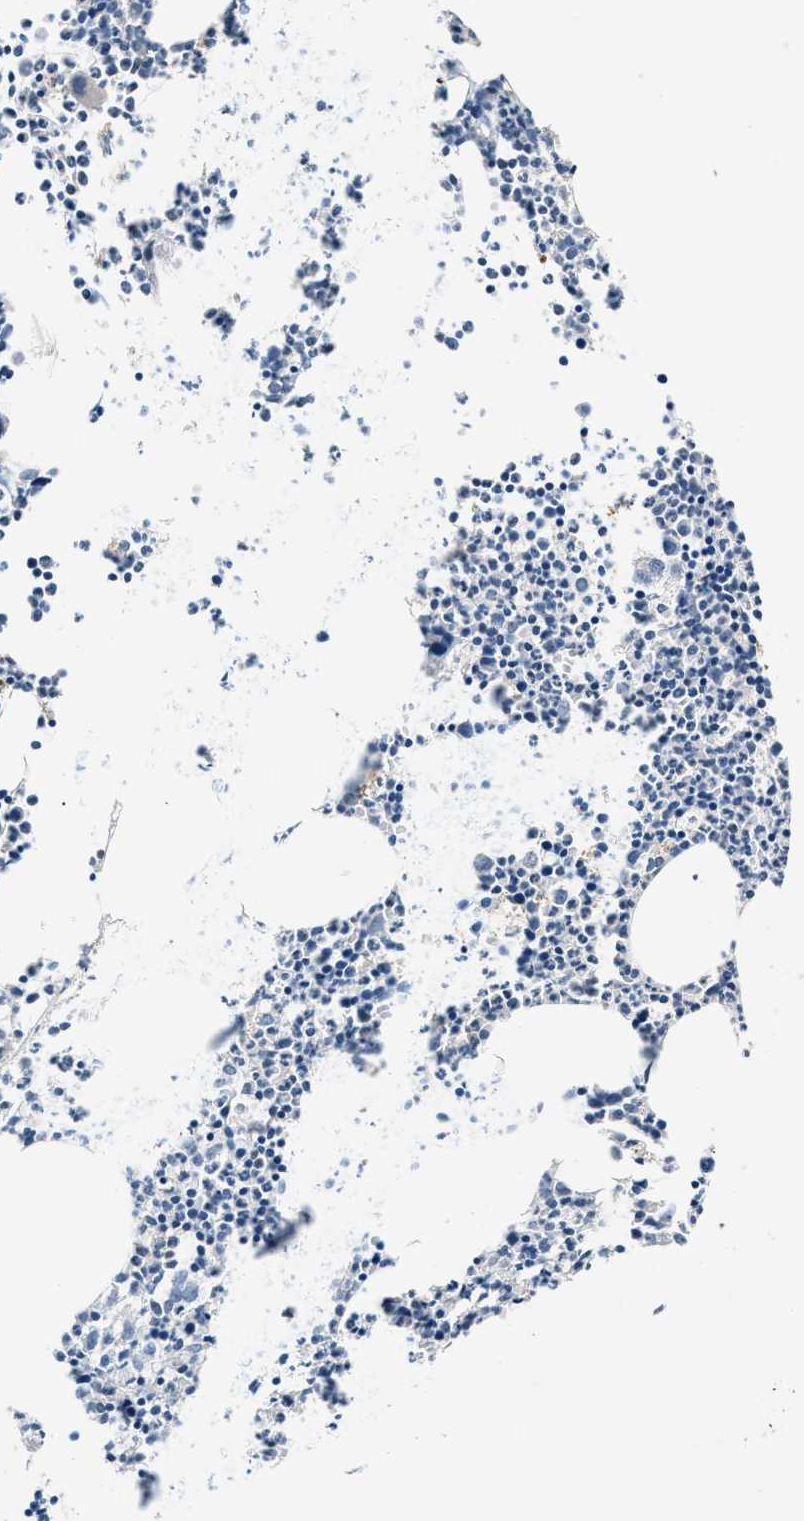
{"staining": {"intensity": "weak", "quantity": "<25%", "location": "cytoplasmic/membranous"}, "tissue": "bone marrow", "cell_type": "Hematopoietic cells", "image_type": "normal", "snomed": [{"axis": "morphology", "description": "Normal tissue, NOS"}, {"axis": "morphology", "description": "Inflammation, NOS"}, {"axis": "topography", "description": "Bone marrow"}], "caption": "The histopathology image reveals no significant expression in hematopoietic cells of bone marrow.", "gene": "DNAJC24", "patient": {"sex": "female", "age": 53}}